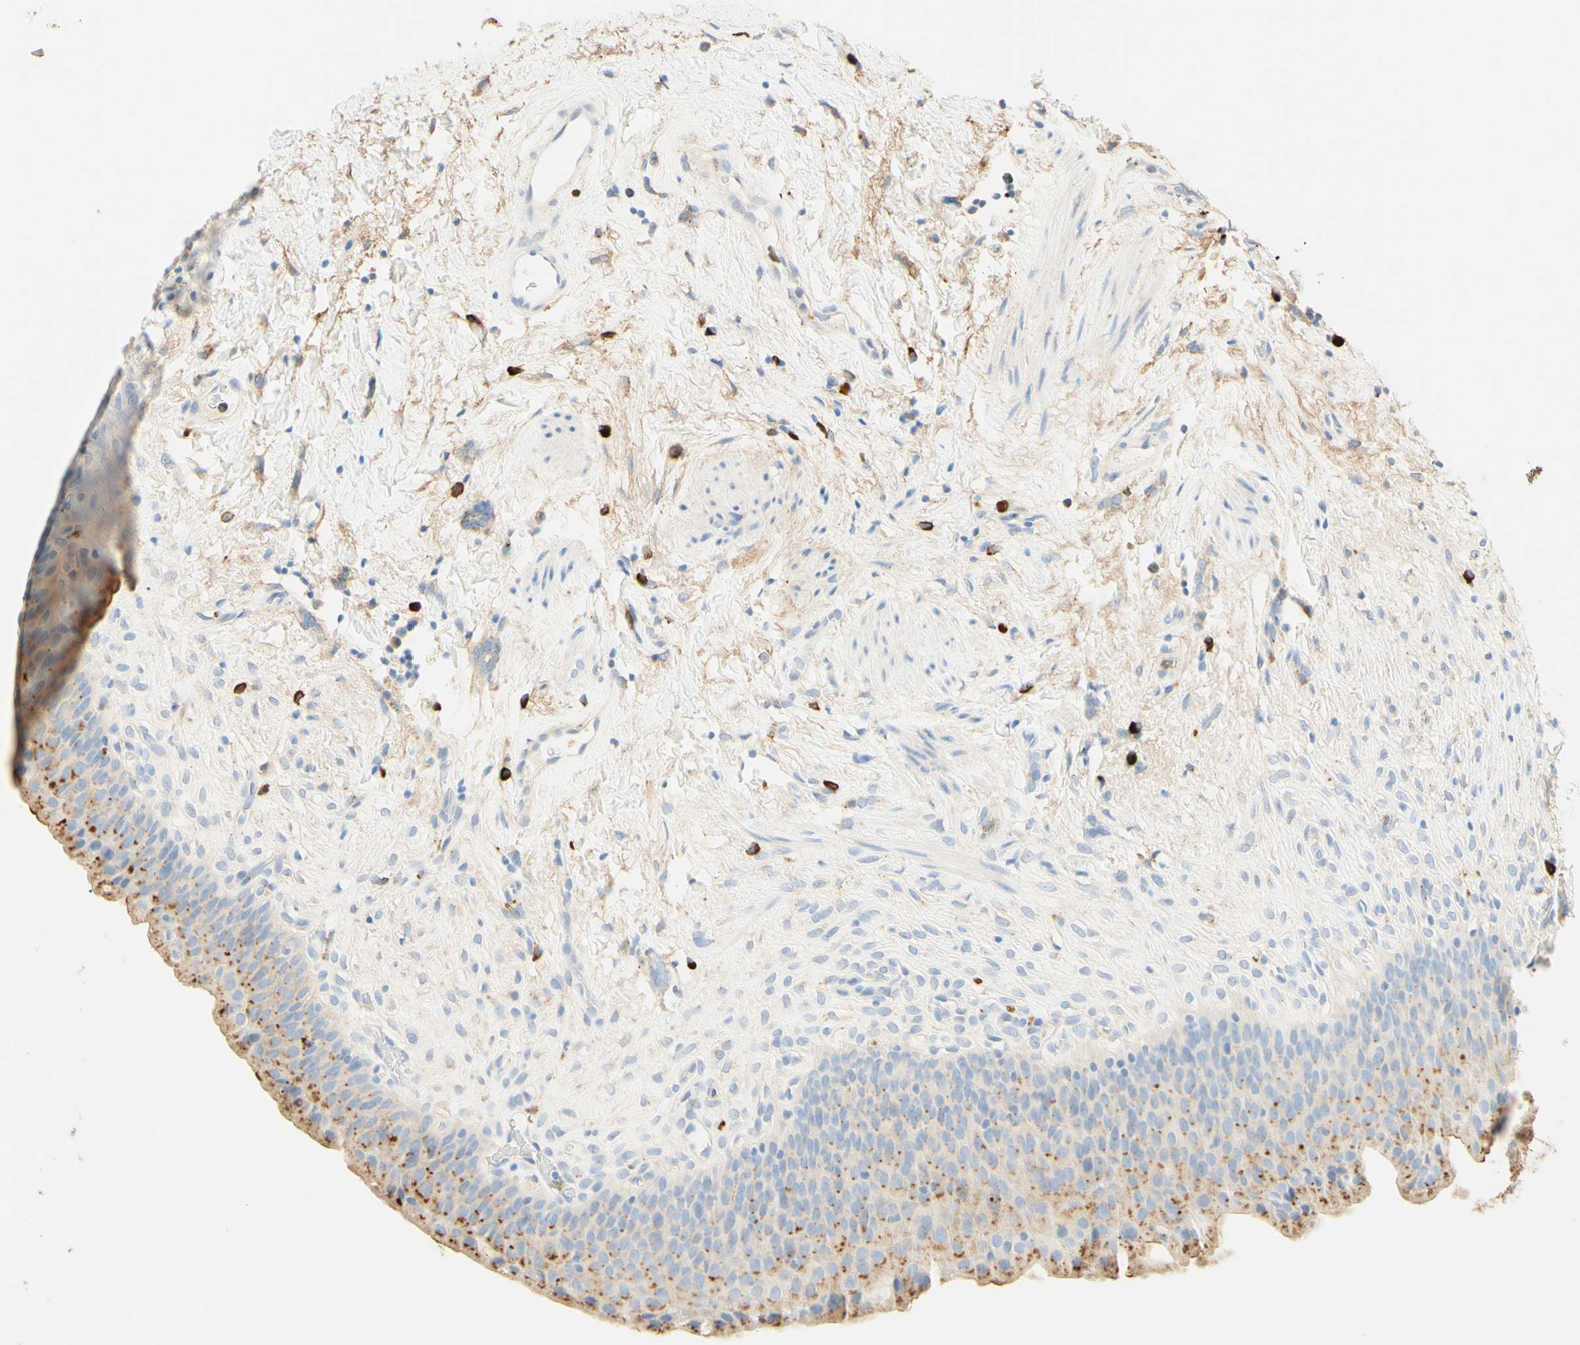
{"staining": {"intensity": "moderate", "quantity": ">75%", "location": "cytoplasmic/membranous"}, "tissue": "urinary bladder", "cell_type": "Urothelial cells", "image_type": "normal", "snomed": [{"axis": "morphology", "description": "Normal tissue, NOS"}, {"axis": "topography", "description": "Urinary bladder"}], "caption": "There is medium levels of moderate cytoplasmic/membranous staining in urothelial cells of normal urinary bladder, as demonstrated by immunohistochemical staining (brown color).", "gene": "CD63", "patient": {"sex": "female", "age": 79}}